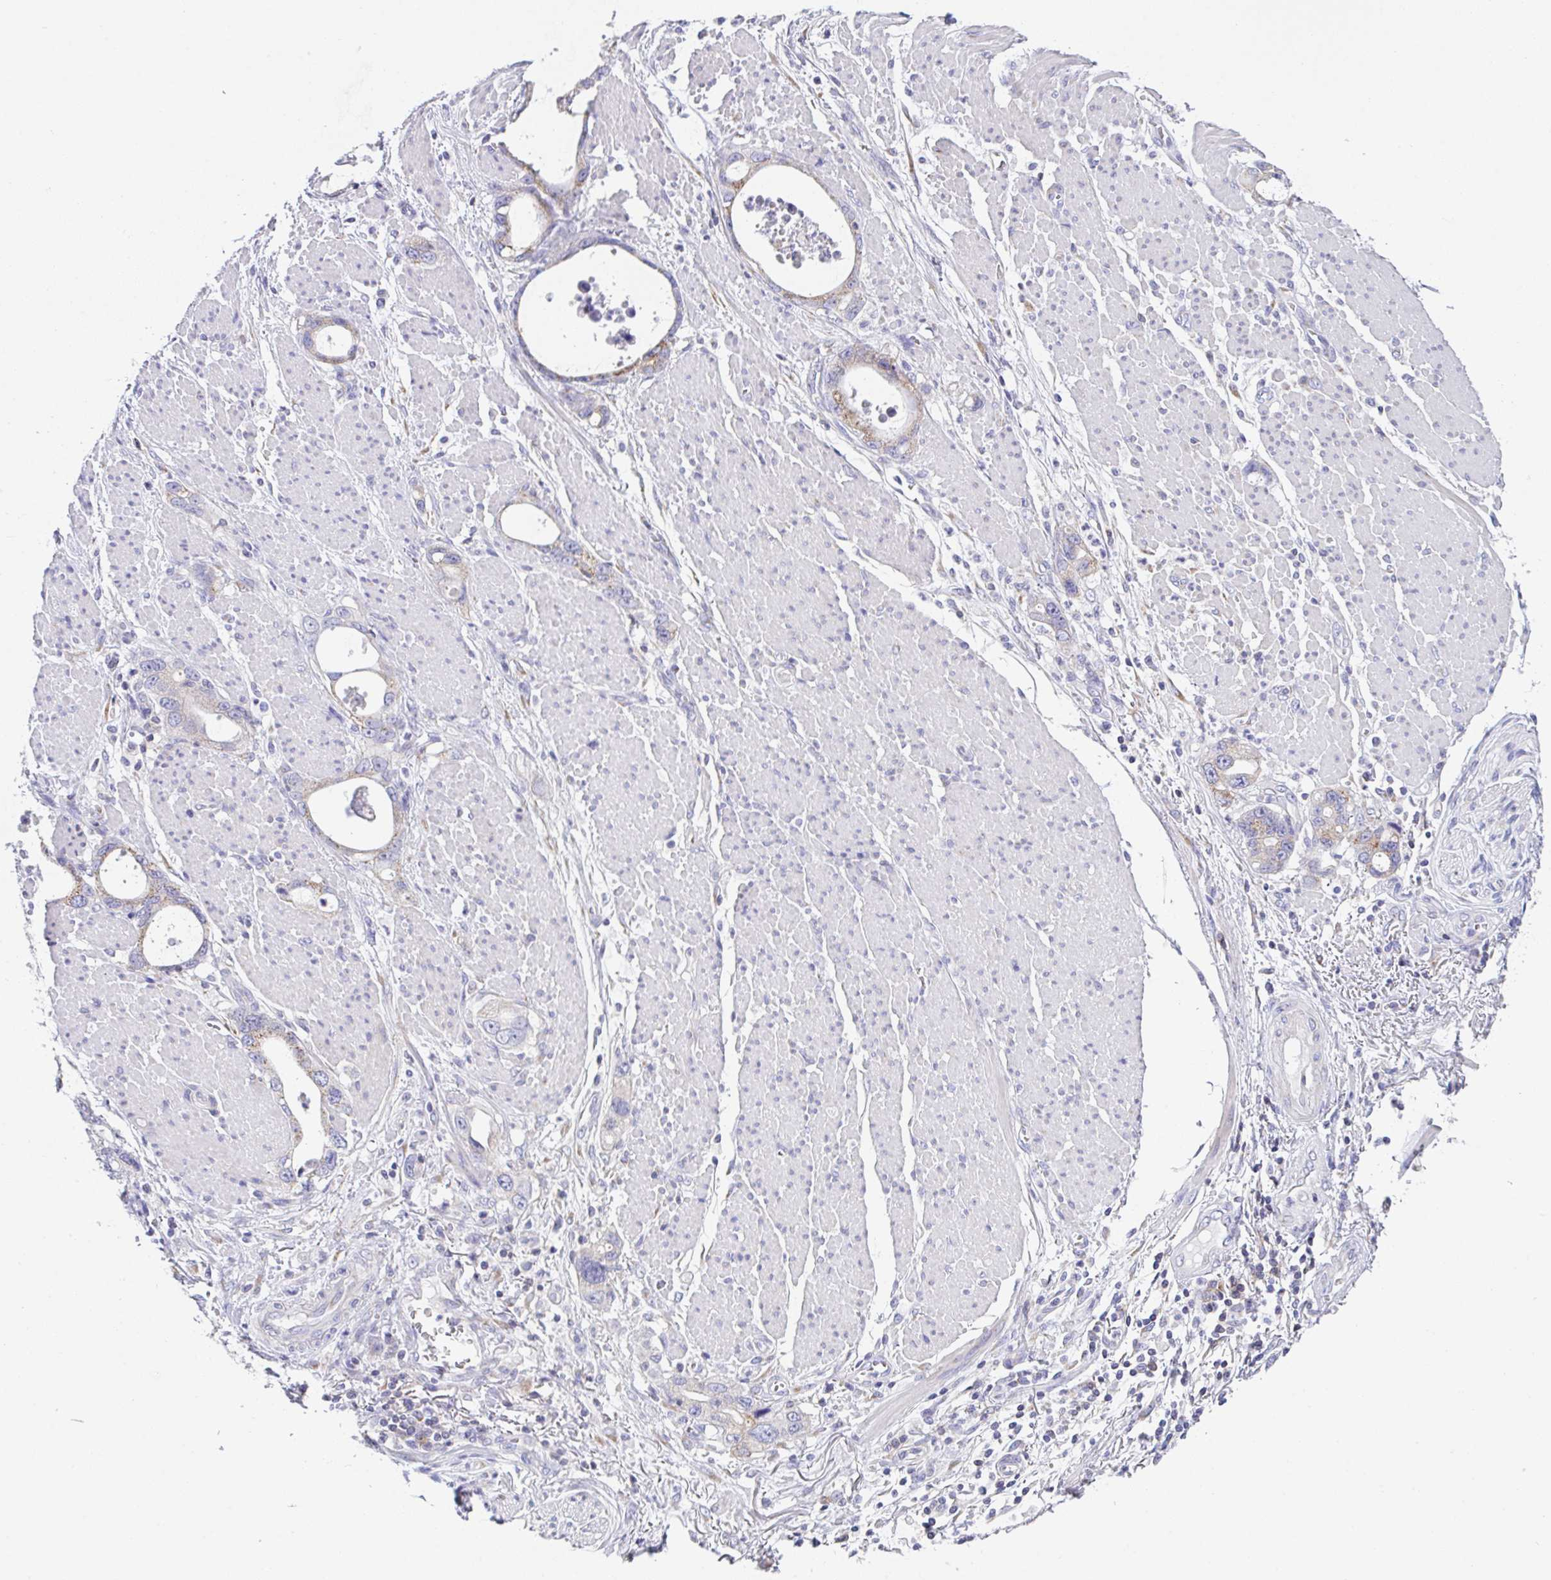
{"staining": {"intensity": "moderate", "quantity": "25%-75%", "location": "cytoplasmic/membranous"}, "tissue": "stomach cancer", "cell_type": "Tumor cells", "image_type": "cancer", "snomed": [{"axis": "morphology", "description": "Adenocarcinoma, NOS"}, {"axis": "topography", "description": "Stomach, upper"}], "caption": "Protein expression analysis of human stomach adenocarcinoma reveals moderate cytoplasmic/membranous staining in approximately 25%-75% of tumor cells.", "gene": "MIA3", "patient": {"sex": "male", "age": 74}}